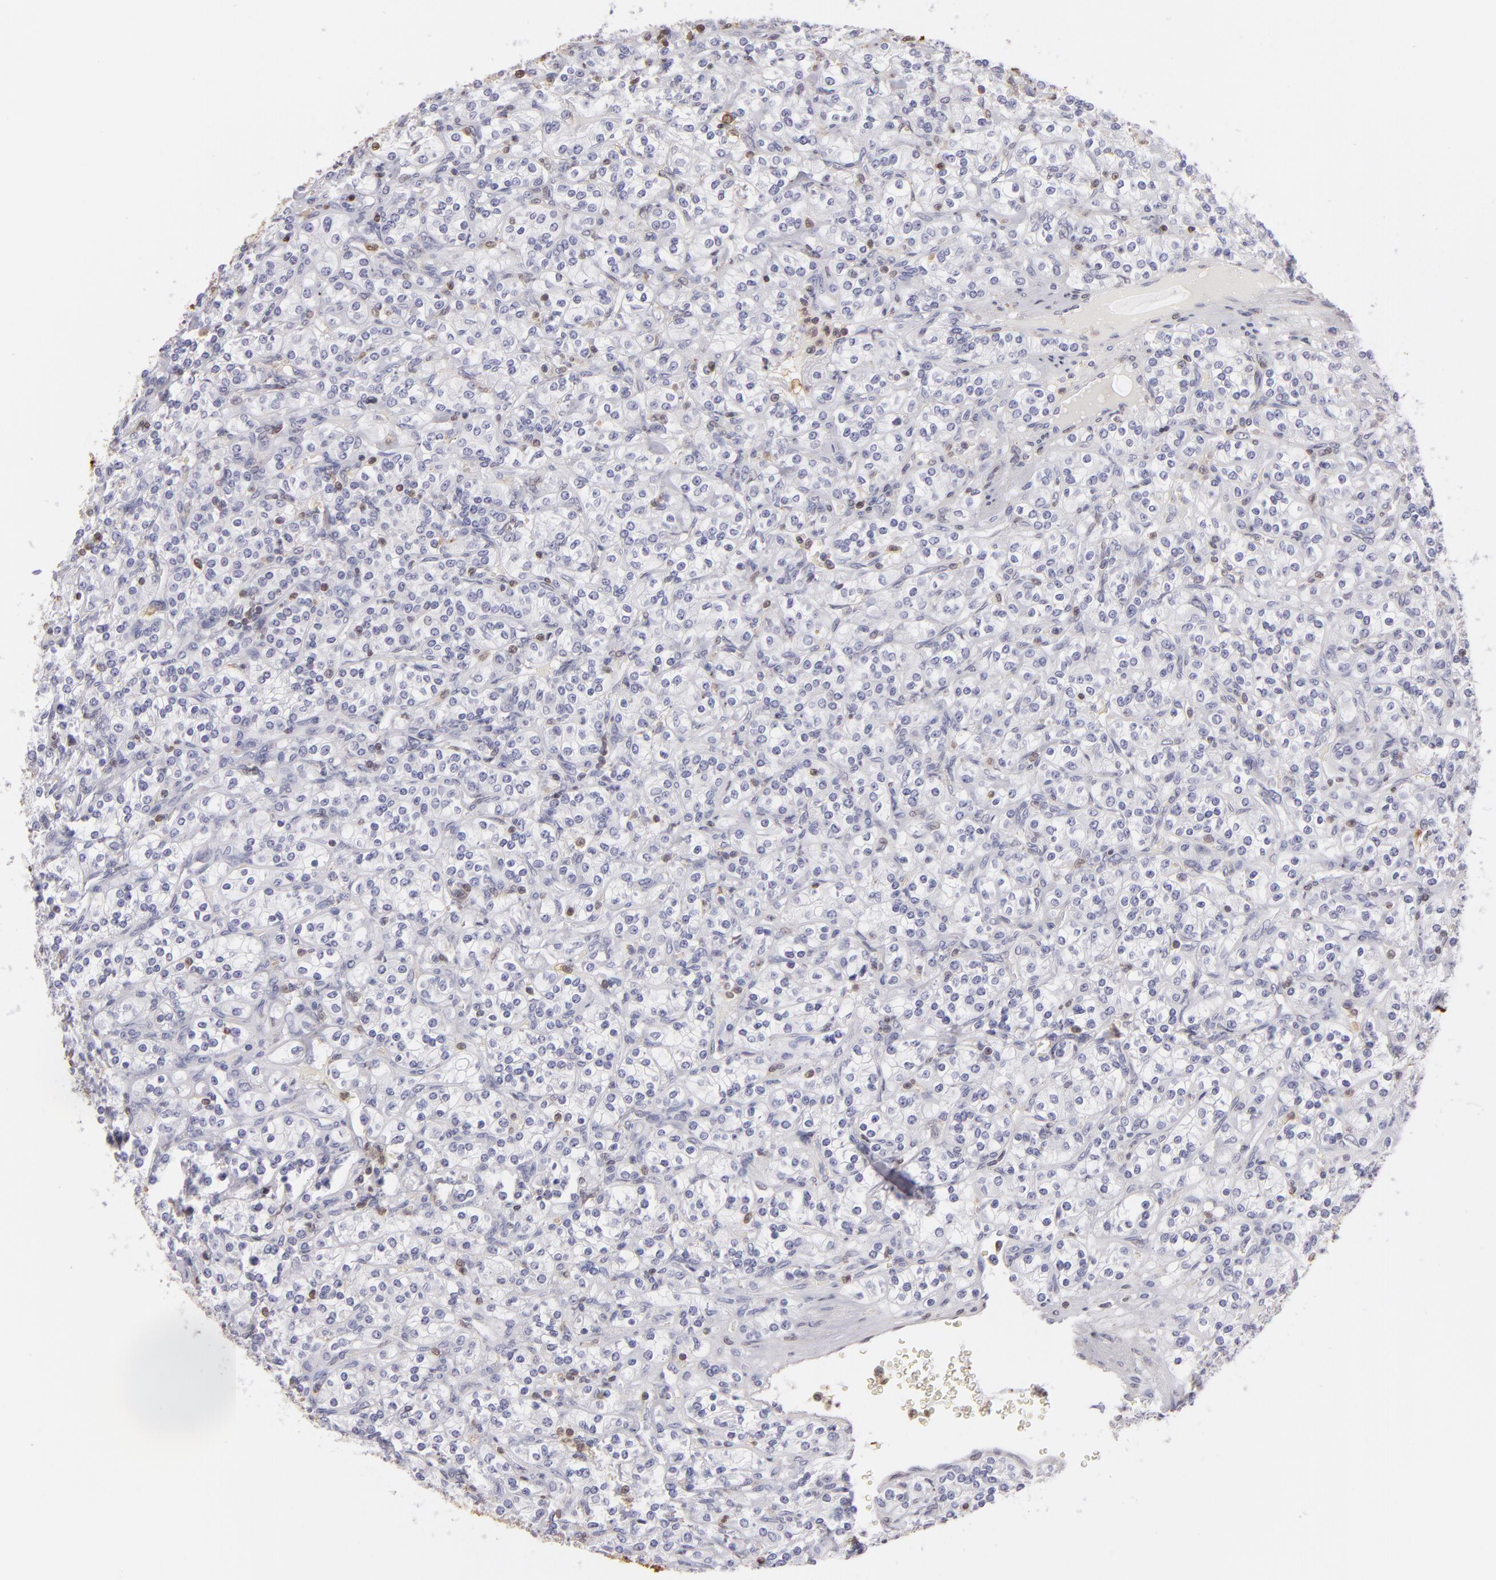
{"staining": {"intensity": "negative", "quantity": "none", "location": "none"}, "tissue": "renal cancer", "cell_type": "Tumor cells", "image_type": "cancer", "snomed": [{"axis": "morphology", "description": "Adenocarcinoma, NOS"}, {"axis": "topography", "description": "Kidney"}], "caption": "Human renal cancer (adenocarcinoma) stained for a protein using immunohistochemistry demonstrates no expression in tumor cells.", "gene": "S100A2", "patient": {"sex": "male", "age": 77}}